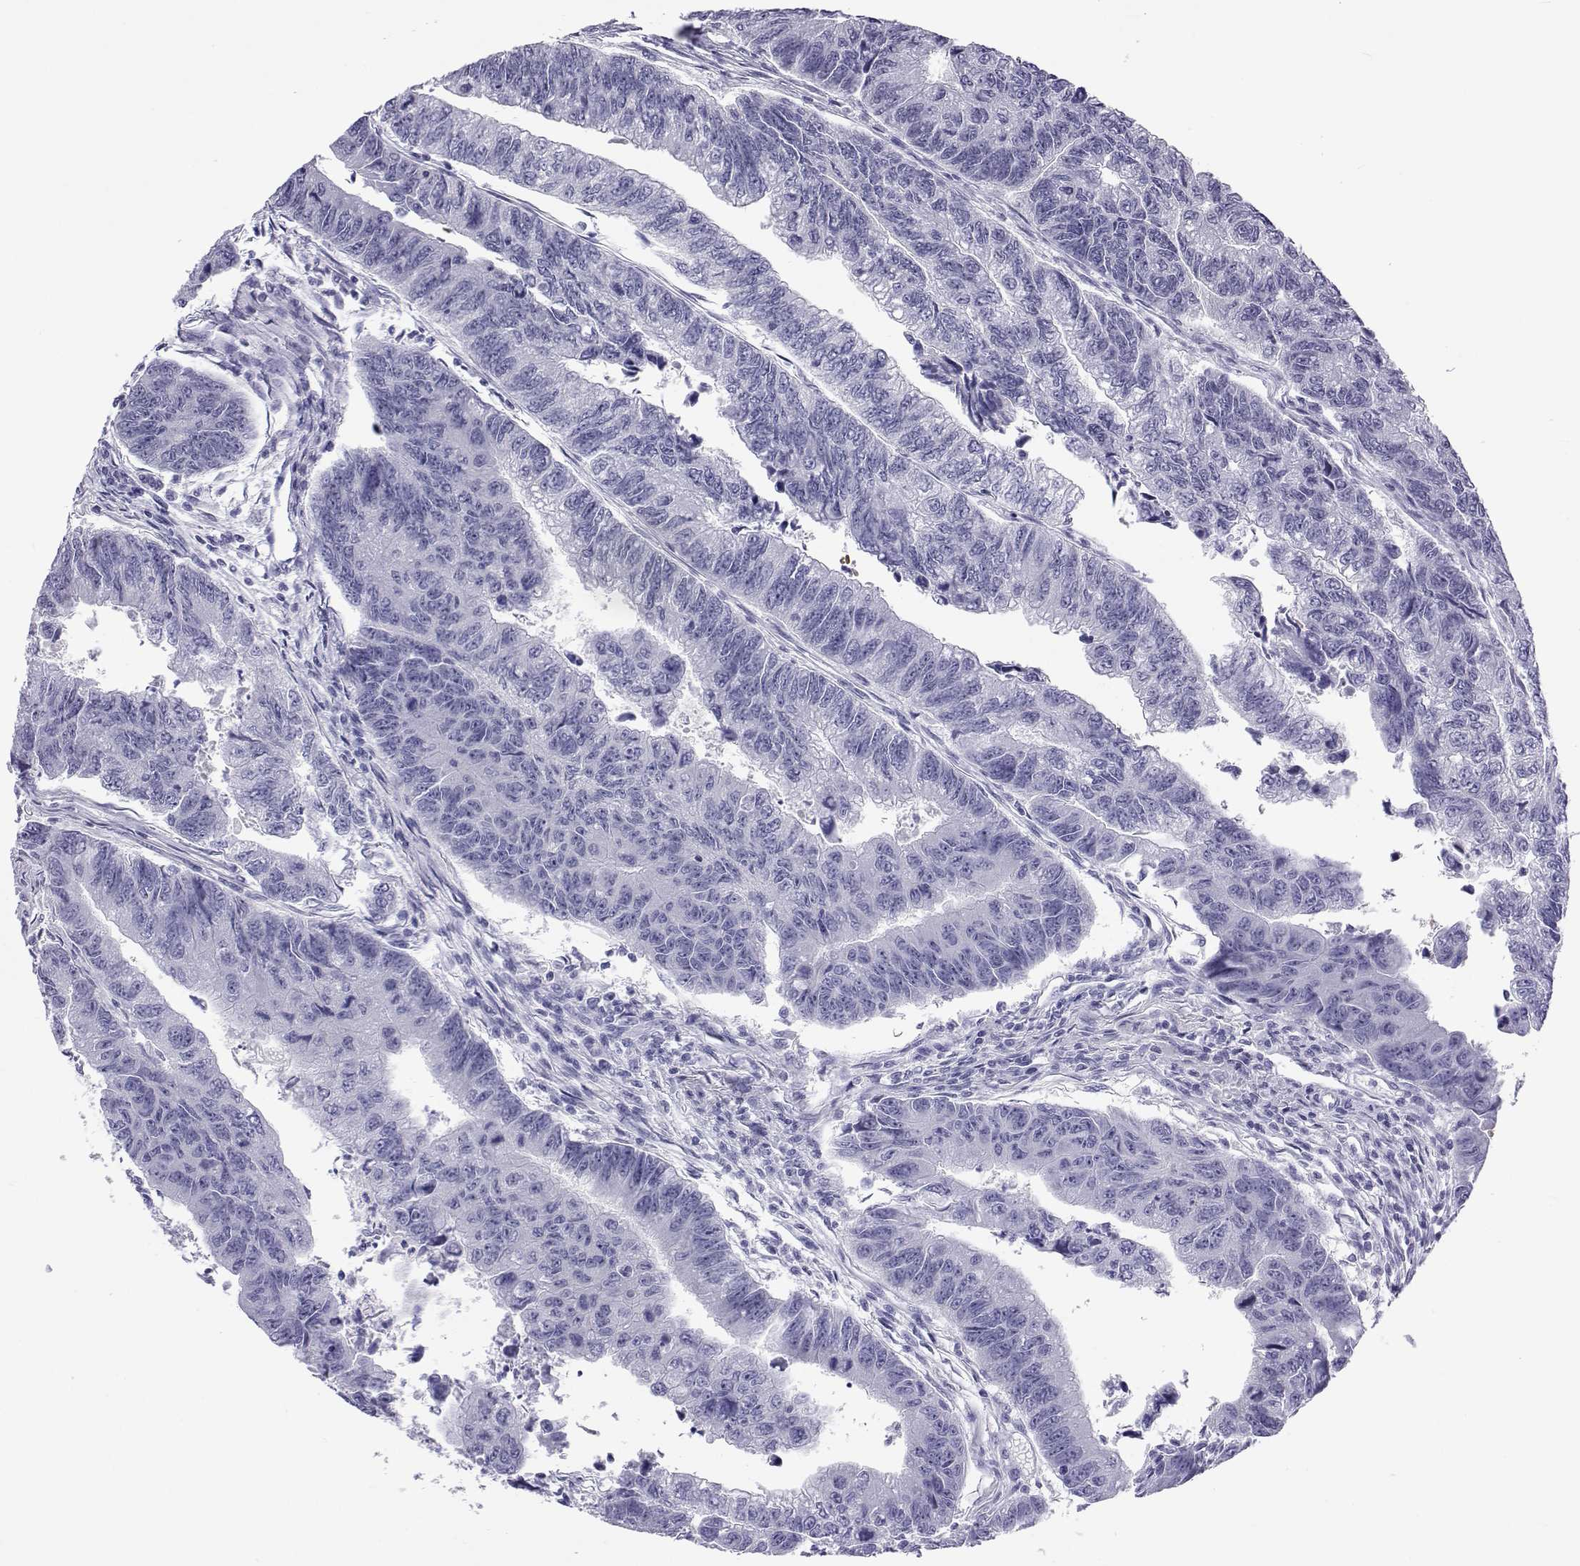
{"staining": {"intensity": "negative", "quantity": "none", "location": "none"}, "tissue": "colorectal cancer", "cell_type": "Tumor cells", "image_type": "cancer", "snomed": [{"axis": "morphology", "description": "Adenocarcinoma, NOS"}, {"axis": "topography", "description": "Colon"}], "caption": "This is an IHC histopathology image of human adenocarcinoma (colorectal). There is no expression in tumor cells.", "gene": "ACTL7A", "patient": {"sex": "female", "age": 65}}